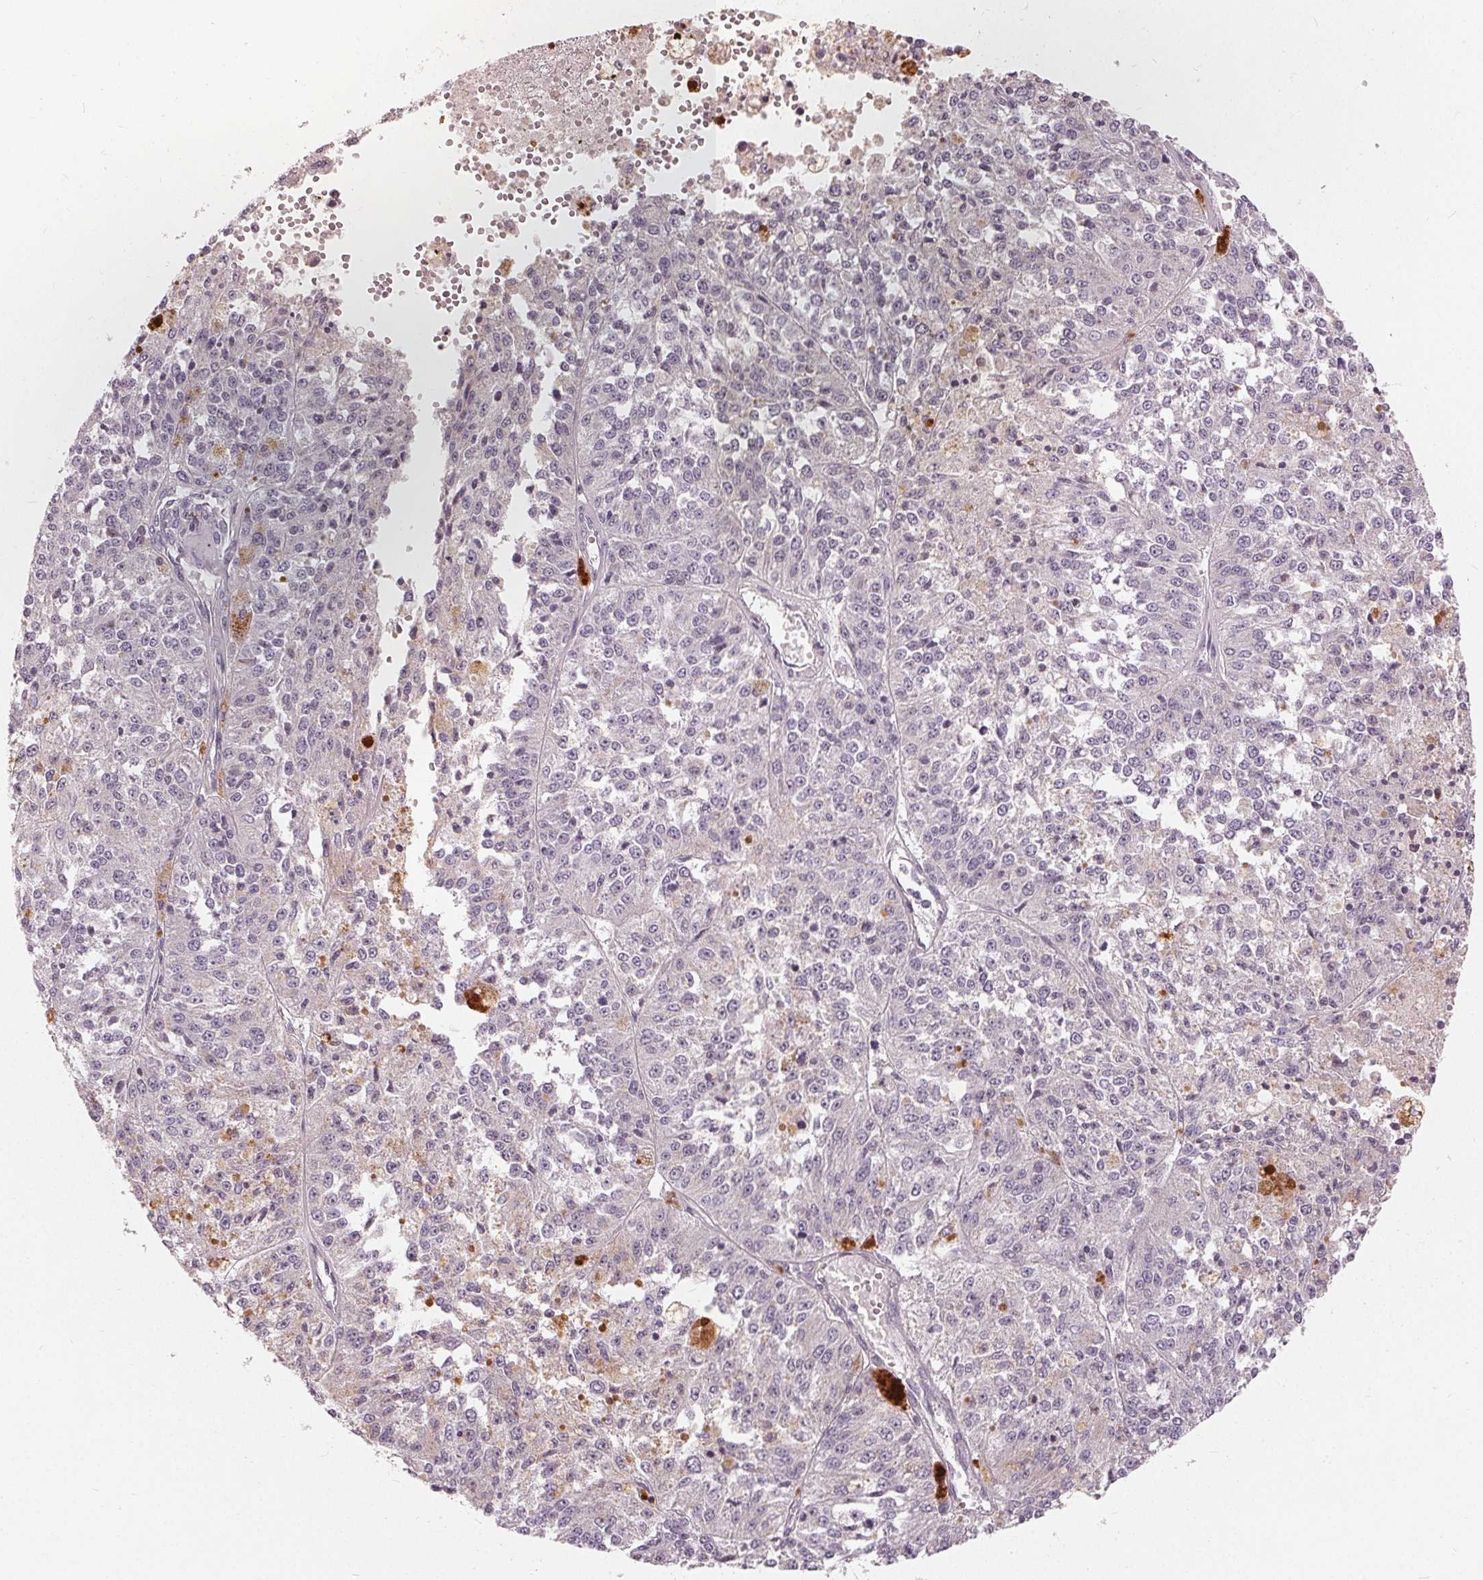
{"staining": {"intensity": "negative", "quantity": "none", "location": "none"}, "tissue": "melanoma", "cell_type": "Tumor cells", "image_type": "cancer", "snomed": [{"axis": "morphology", "description": "Malignant melanoma, Metastatic site"}, {"axis": "topography", "description": "Lymph node"}], "caption": "This is an immunohistochemistry photomicrograph of human melanoma. There is no expression in tumor cells.", "gene": "TRIM60", "patient": {"sex": "female", "age": 64}}